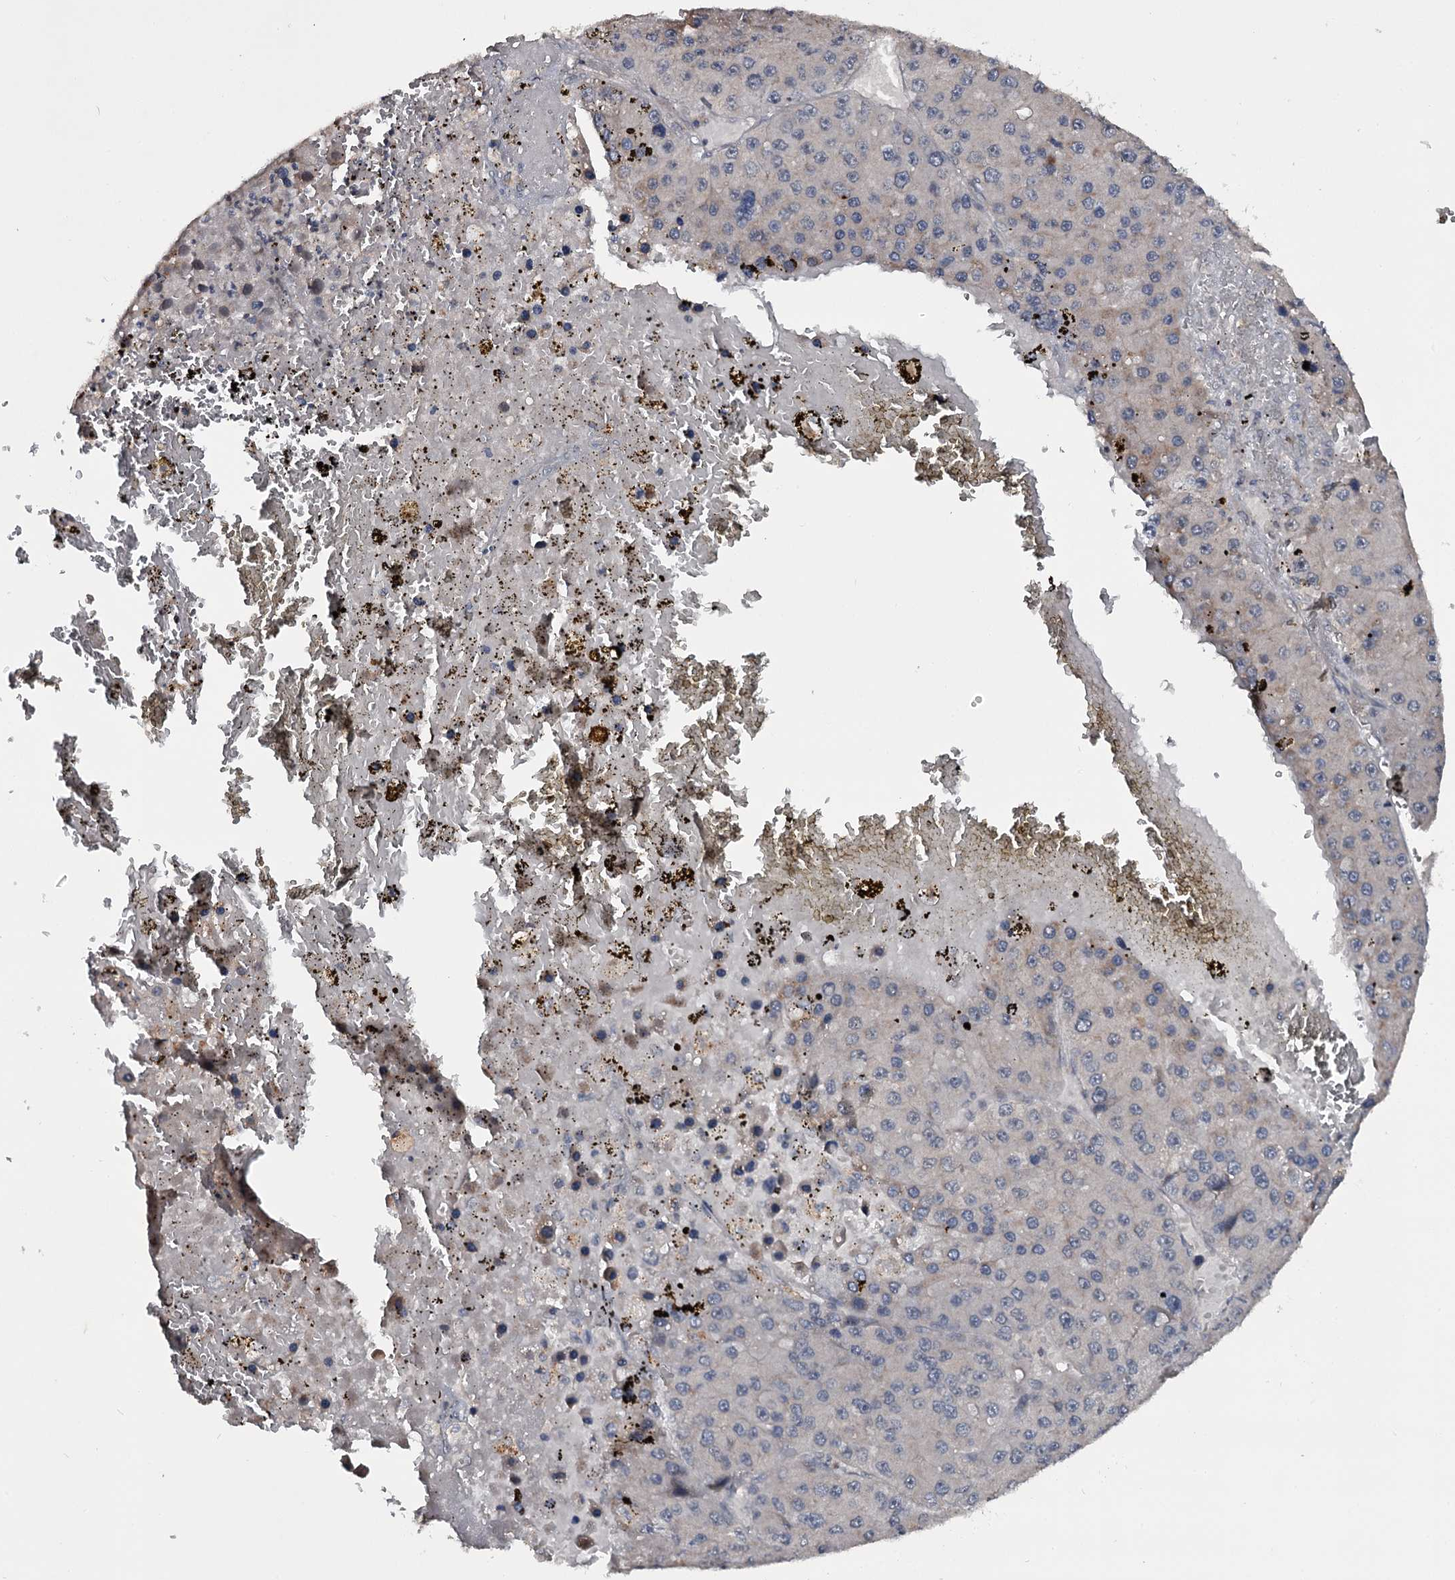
{"staining": {"intensity": "negative", "quantity": "none", "location": "none"}, "tissue": "liver cancer", "cell_type": "Tumor cells", "image_type": "cancer", "snomed": [{"axis": "morphology", "description": "Carcinoma, Hepatocellular, NOS"}, {"axis": "topography", "description": "Liver"}], "caption": "Protein analysis of hepatocellular carcinoma (liver) demonstrates no significant staining in tumor cells. (Brightfield microscopy of DAB immunohistochemistry (IHC) at high magnification).", "gene": "CWF19L2", "patient": {"sex": "female", "age": 73}}